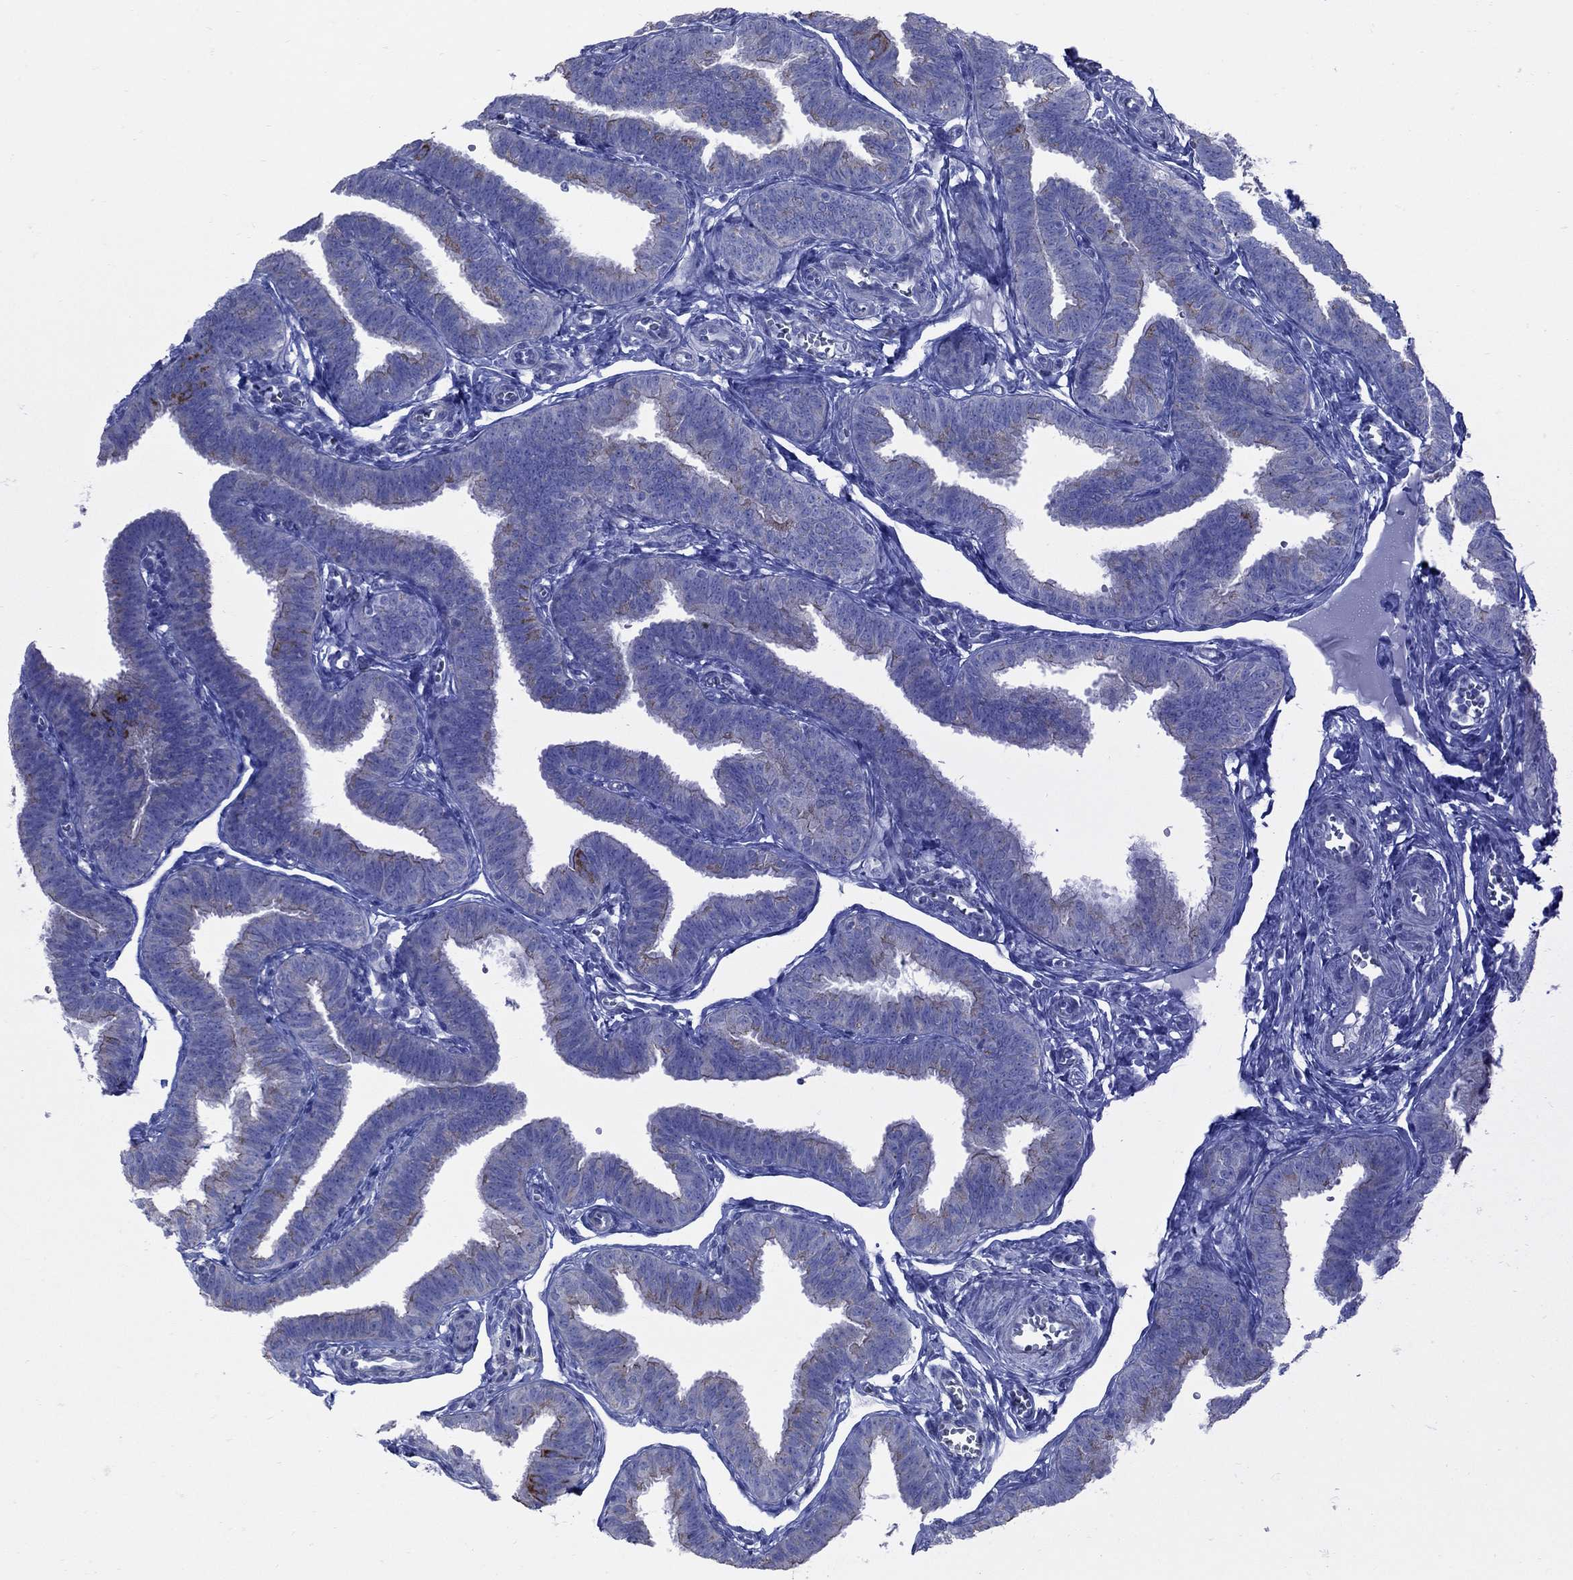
{"staining": {"intensity": "strong", "quantity": "<25%", "location": "cytoplasmic/membranous"}, "tissue": "fallopian tube", "cell_type": "Glandular cells", "image_type": "normal", "snomed": [{"axis": "morphology", "description": "Normal tissue, NOS"}, {"axis": "topography", "description": "Fallopian tube"}], "caption": "This image exhibits benign fallopian tube stained with IHC to label a protein in brown. The cytoplasmic/membranous of glandular cells show strong positivity for the protein. Nuclei are counter-stained blue.", "gene": "PDZD3", "patient": {"sex": "female", "age": 25}}